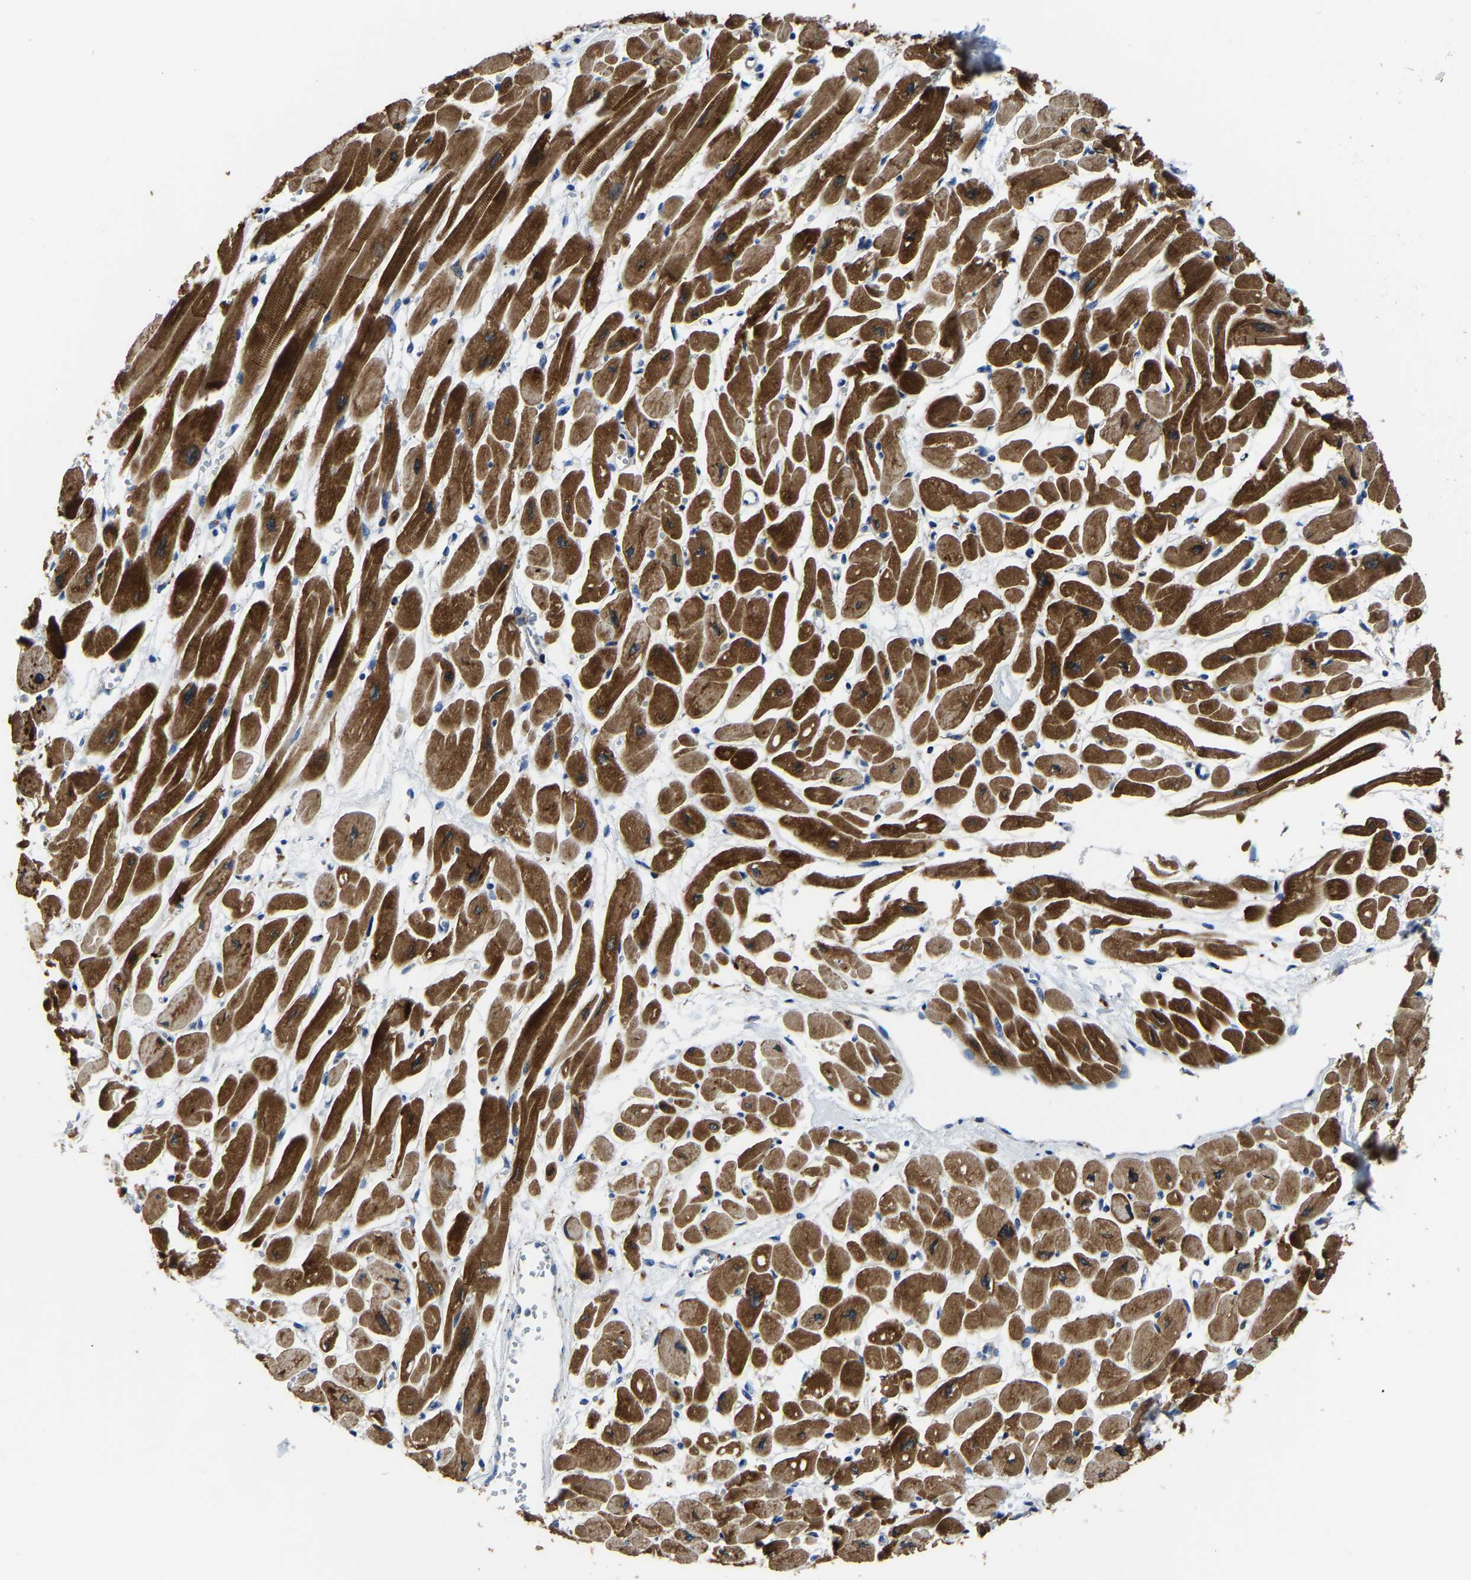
{"staining": {"intensity": "strong", "quantity": ">75%", "location": "cytoplasmic/membranous"}, "tissue": "heart muscle", "cell_type": "Cardiomyocytes", "image_type": "normal", "snomed": [{"axis": "morphology", "description": "Normal tissue, NOS"}, {"axis": "topography", "description": "Heart"}], "caption": "DAB (3,3'-diaminobenzidine) immunohistochemical staining of benign human heart muscle exhibits strong cytoplasmic/membranous protein positivity in approximately >75% of cardiomyocytes. Using DAB (brown) and hematoxylin (blue) stains, captured at high magnification using brightfield microscopy.", "gene": "AGK", "patient": {"sex": "female", "age": 54}}